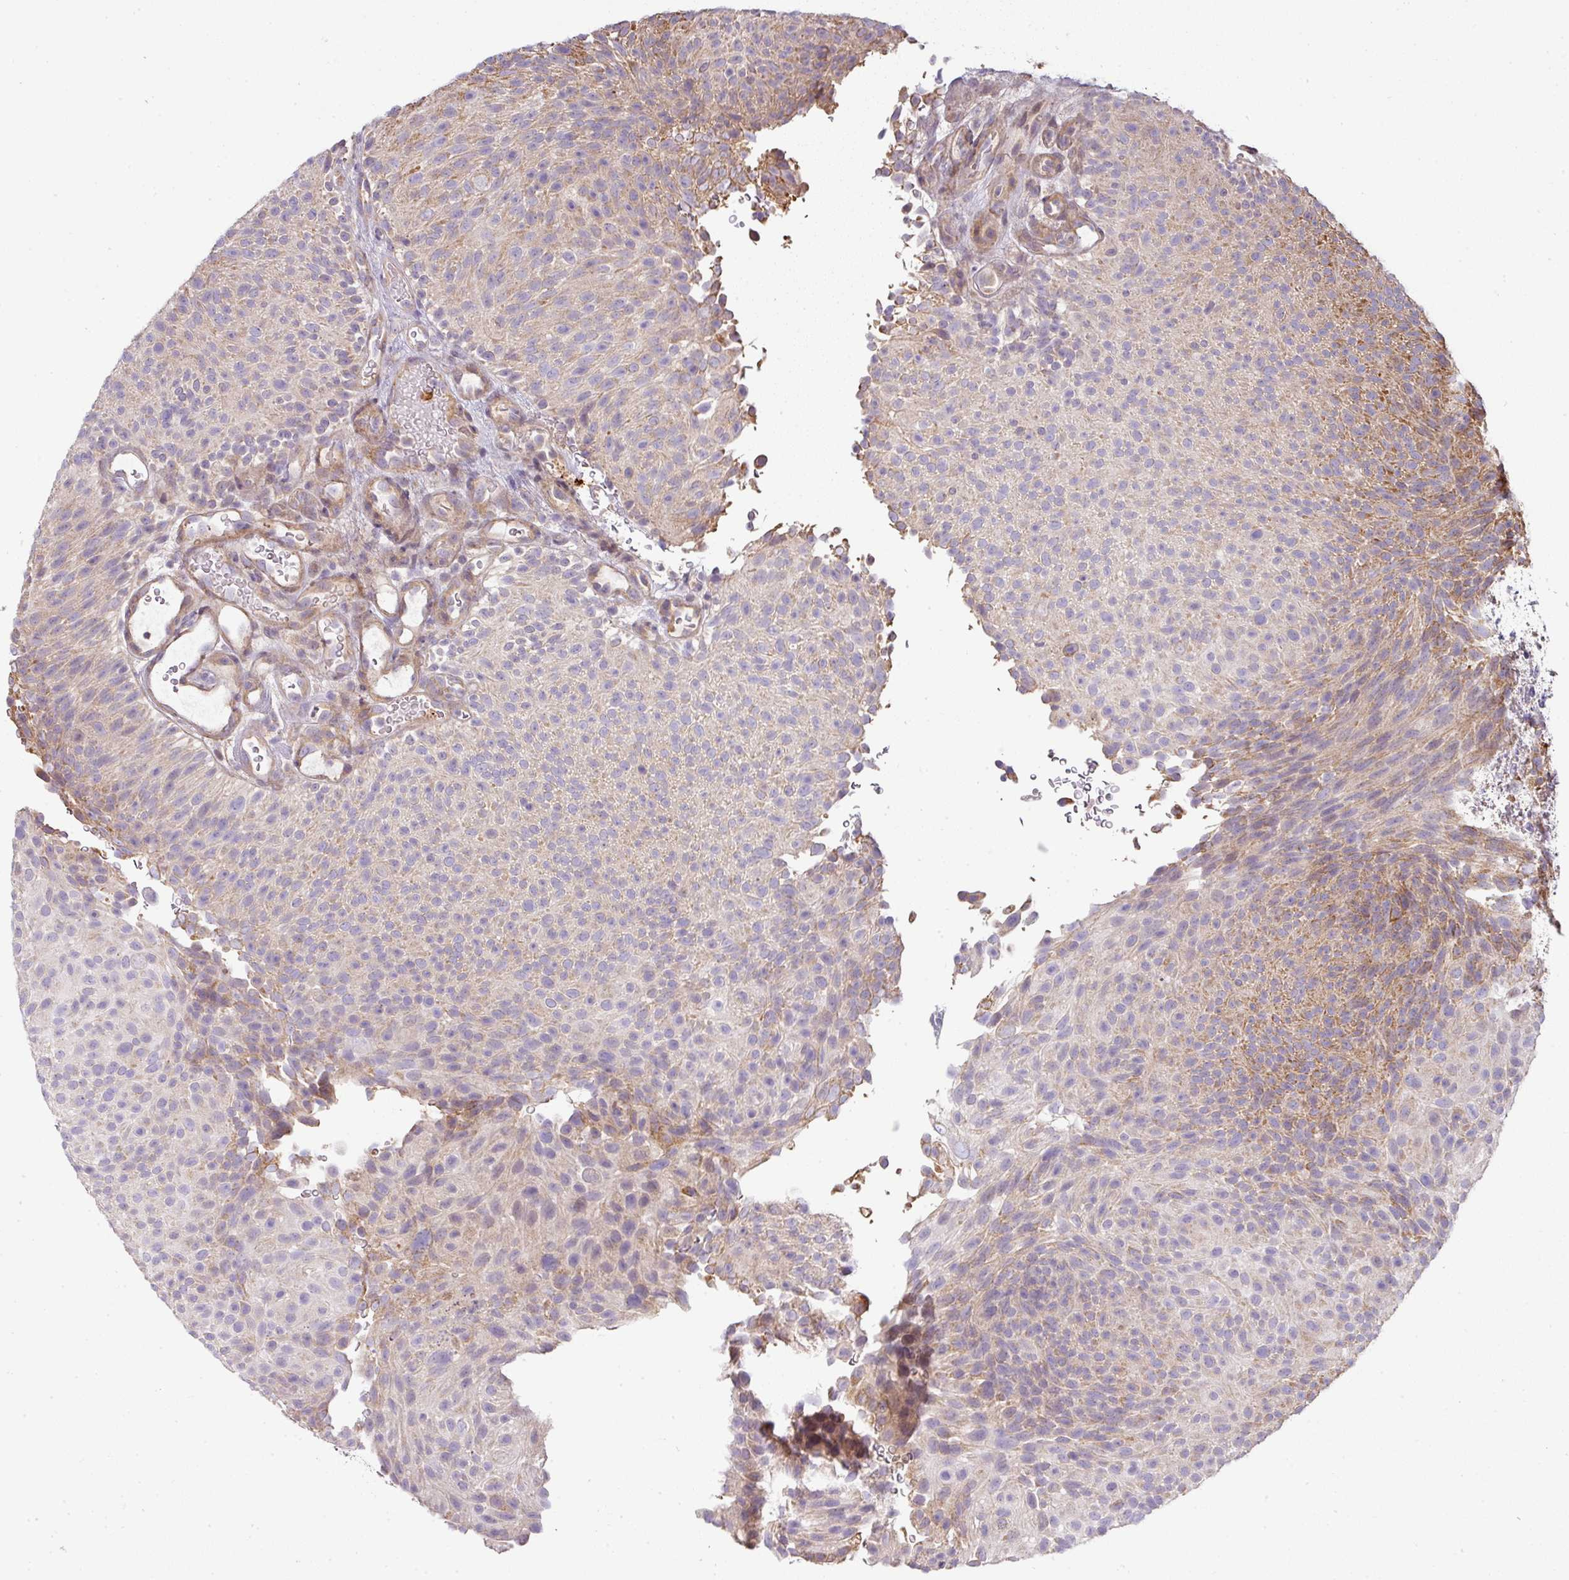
{"staining": {"intensity": "moderate", "quantity": "<25%", "location": "cytoplasmic/membranous"}, "tissue": "urothelial cancer", "cell_type": "Tumor cells", "image_type": "cancer", "snomed": [{"axis": "morphology", "description": "Urothelial carcinoma, Low grade"}, {"axis": "topography", "description": "Urinary bladder"}], "caption": "A brown stain shows moderate cytoplasmic/membranous staining of a protein in human low-grade urothelial carcinoma tumor cells. The staining is performed using DAB brown chromogen to label protein expression. The nuclei are counter-stained blue using hematoxylin.", "gene": "STK35", "patient": {"sex": "male", "age": 78}}